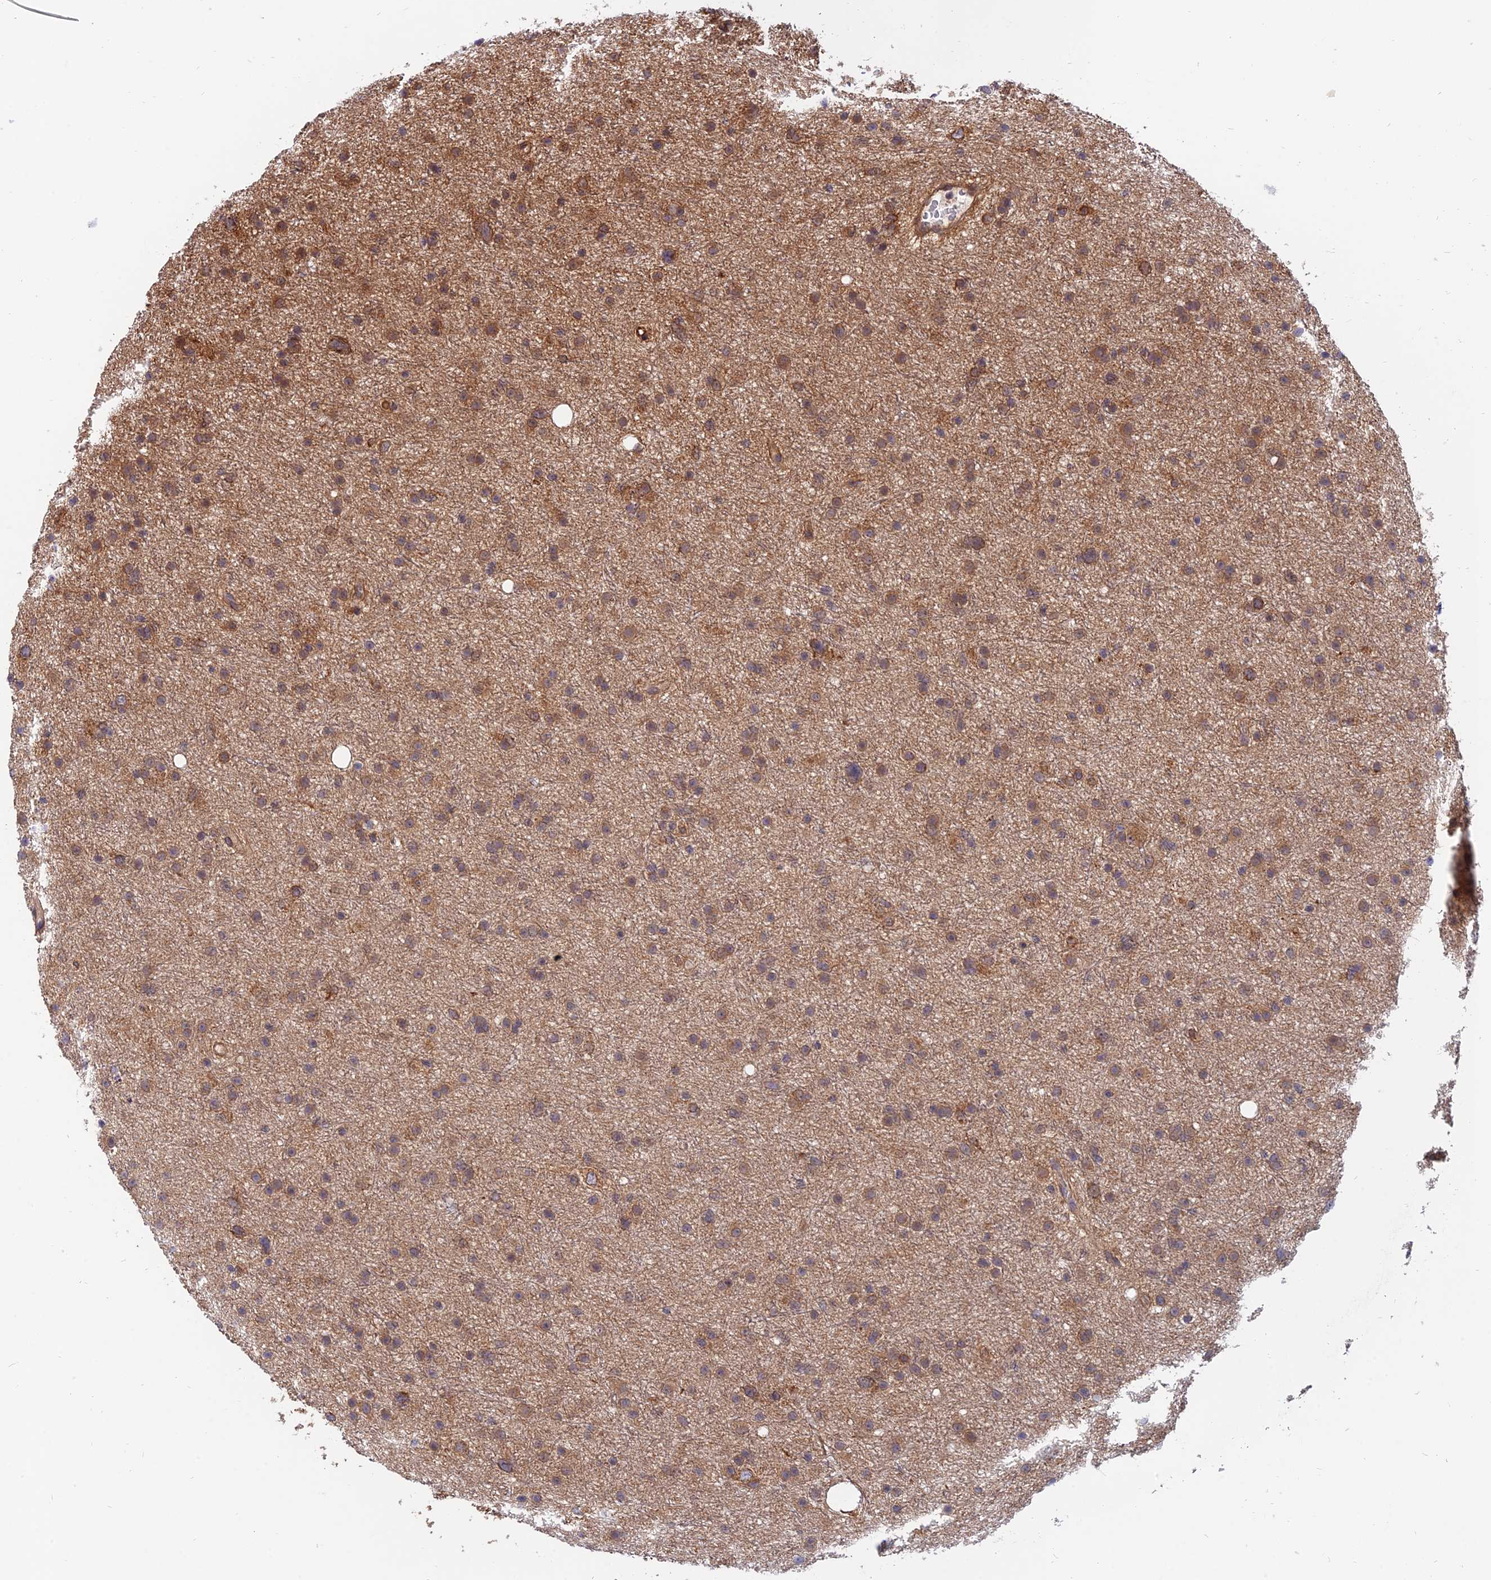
{"staining": {"intensity": "moderate", "quantity": ">75%", "location": "cytoplasmic/membranous"}, "tissue": "glioma", "cell_type": "Tumor cells", "image_type": "cancer", "snomed": [{"axis": "morphology", "description": "Glioma, malignant, Low grade"}, {"axis": "topography", "description": "Cerebral cortex"}], "caption": "Tumor cells reveal moderate cytoplasmic/membranous positivity in approximately >75% of cells in low-grade glioma (malignant). (Stains: DAB in brown, nuclei in blue, Microscopy: brightfield microscopy at high magnification).", "gene": "WDR41", "patient": {"sex": "female", "age": 39}}